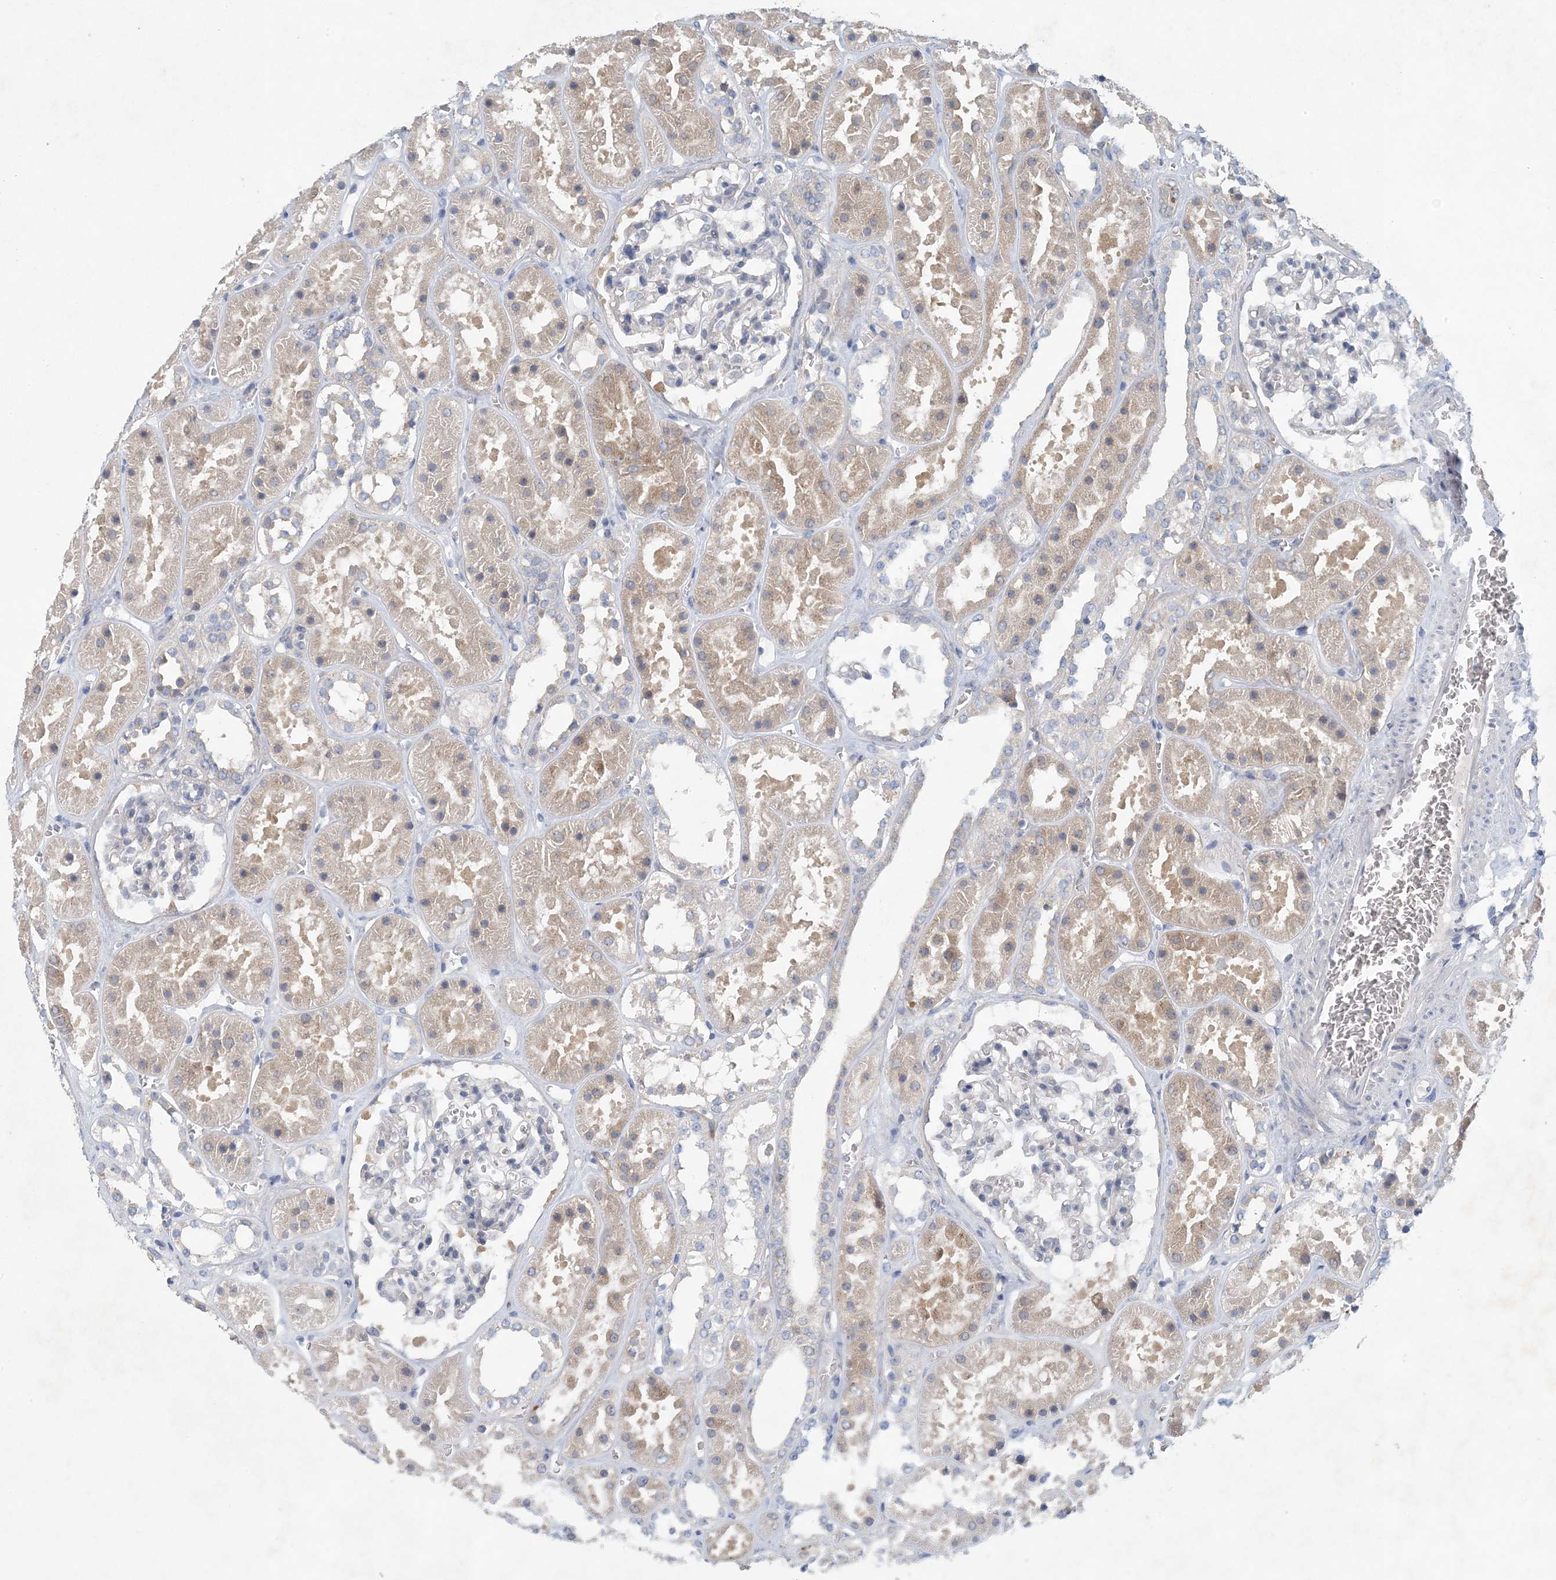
{"staining": {"intensity": "negative", "quantity": "none", "location": "none"}, "tissue": "kidney", "cell_type": "Cells in glomeruli", "image_type": "normal", "snomed": [{"axis": "morphology", "description": "Normal tissue, NOS"}, {"axis": "topography", "description": "Kidney"}], "caption": "Immunohistochemistry histopathology image of benign kidney: kidney stained with DAB displays no significant protein expression in cells in glomeruli.", "gene": "HIKESHI", "patient": {"sex": "female", "age": 41}}